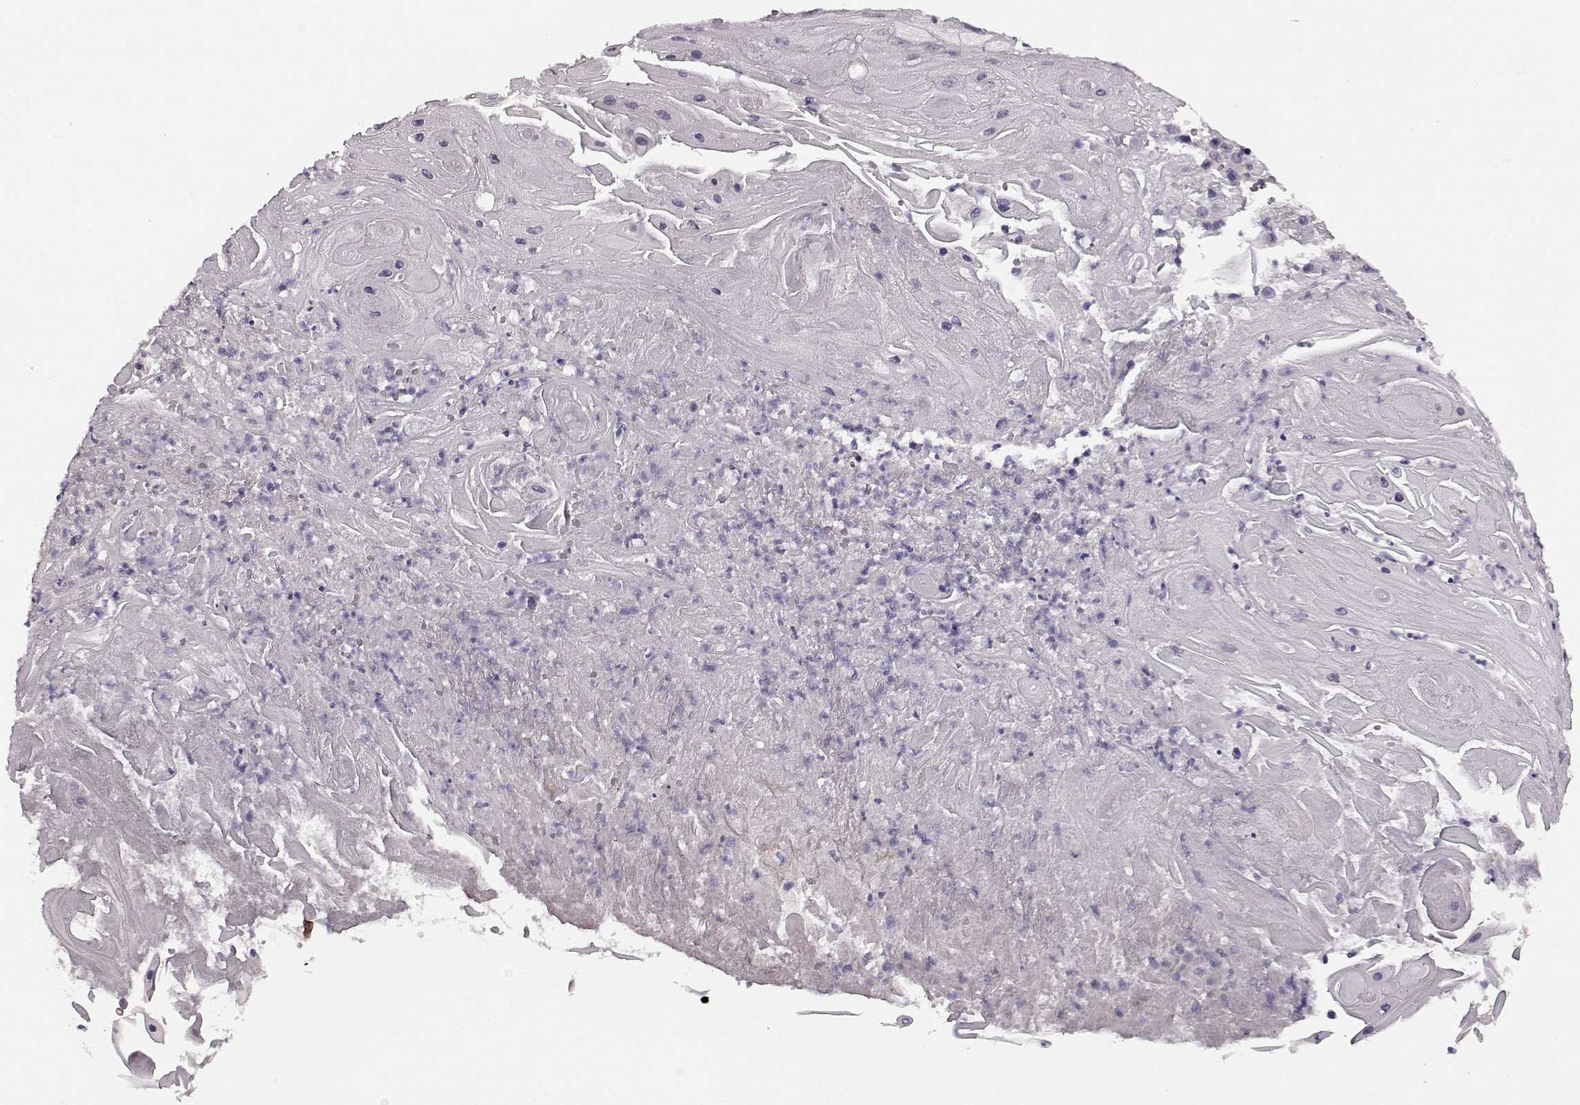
{"staining": {"intensity": "negative", "quantity": "none", "location": "none"}, "tissue": "skin cancer", "cell_type": "Tumor cells", "image_type": "cancer", "snomed": [{"axis": "morphology", "description": "Squamous cell carcinoma, NOS"}, {"axis": "topography", "description": "Skin"}], "caption": "Immunohistochemical staining of skin squamous cell carcinoma demonstrates no significant staining in tumor cells.", "gene": "SLCO3A1", "patient": {"sex": "male", "age": 62}}